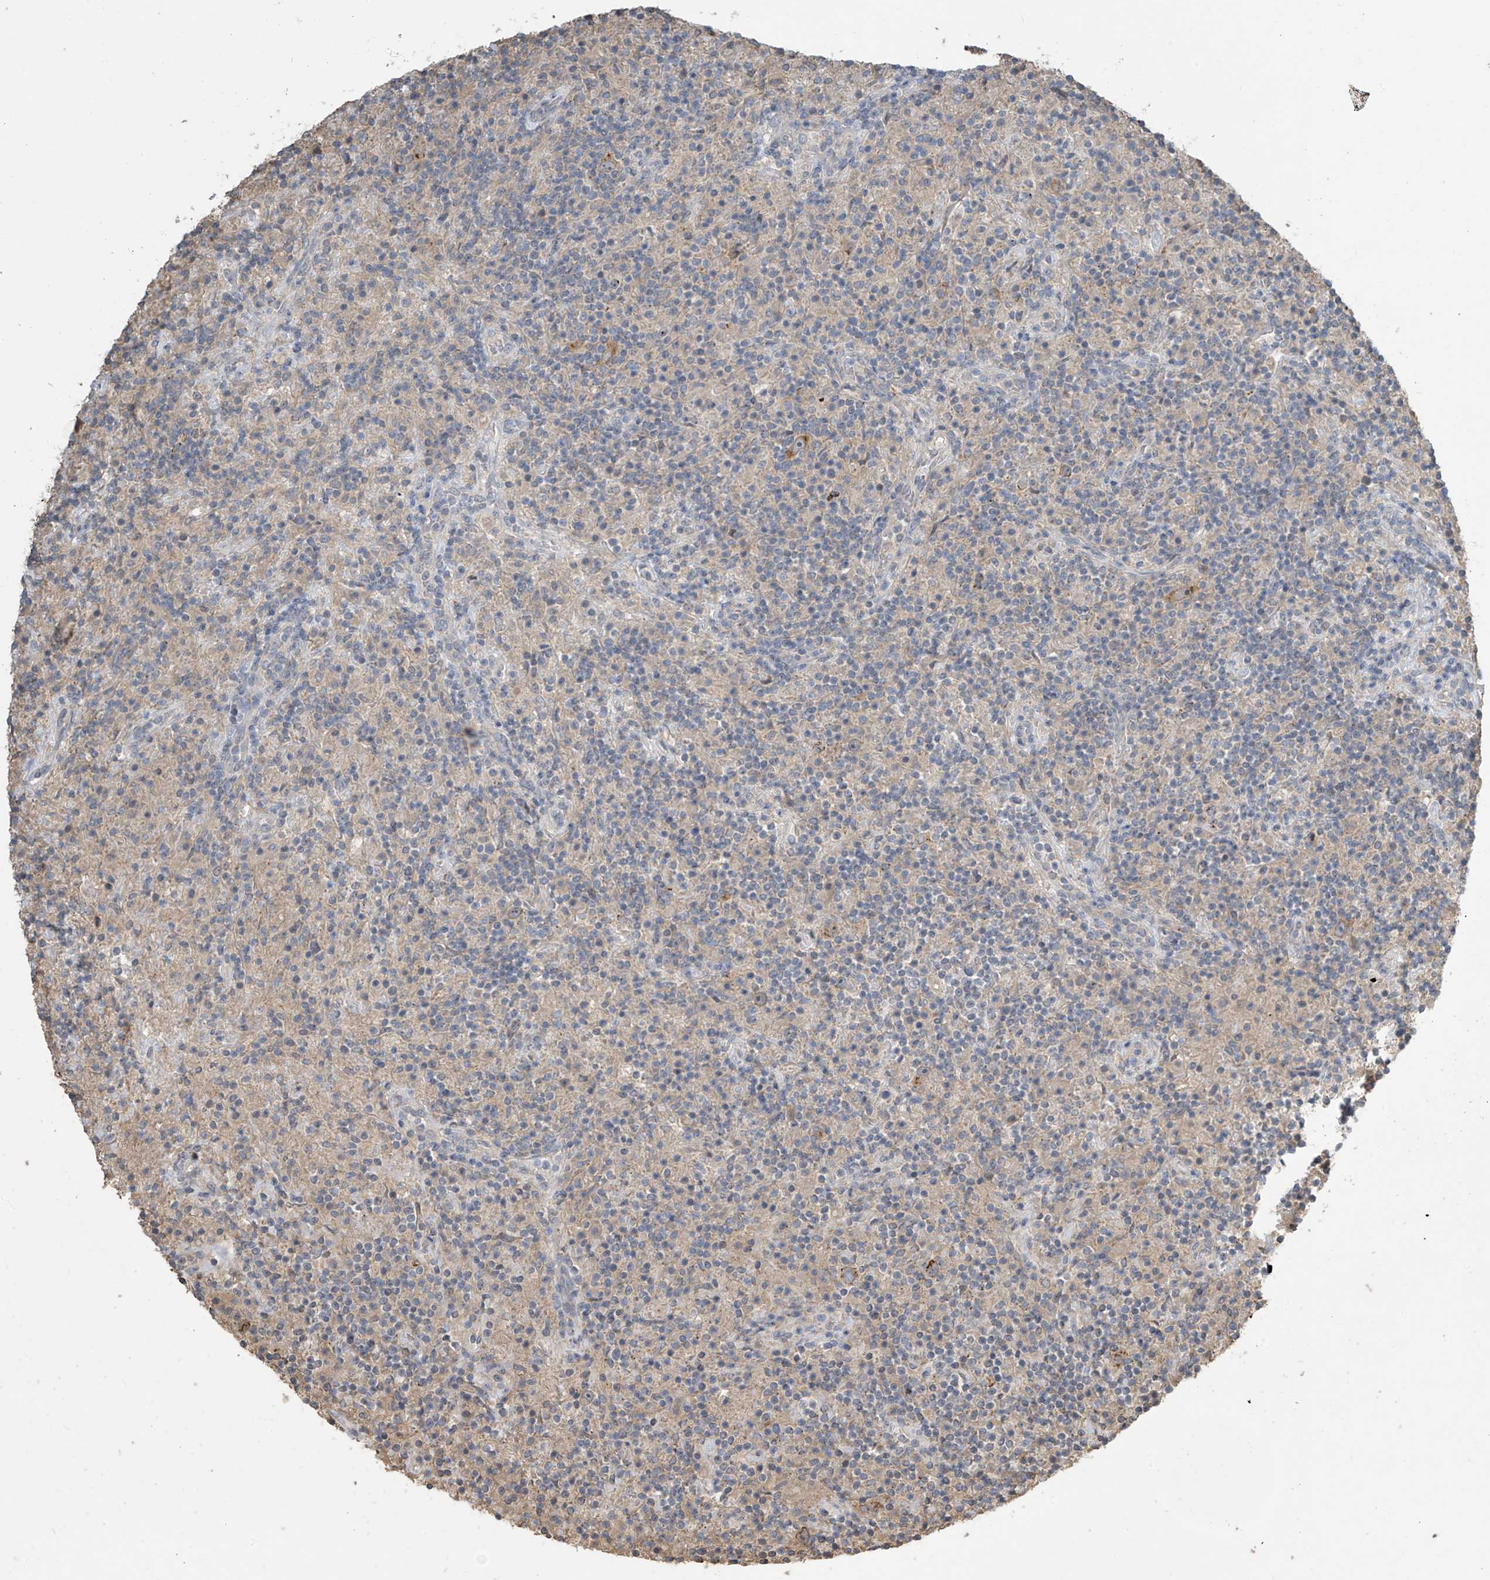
{"staining": {"intensity": "moderate", "quantity": "25%-75%", "location": "cytoplasmic/membranous"}, "tissue": "lymphoma", "cell_type": "Tumor cells", "image_type": "cancer", "snomed": [{"axis": "morphology", "description": "Hodgkin's disease, NOS"}, {"axis": "topography", "description": "Lymph node"}], "caption": "Immunohistochemistry of lymphoma shows medium levels of moderate cytoplasmic/membranous staining in approximately 25%-75% of tumor cells. (Stains: DAB in brown, nuclei in blue, Microscopy: brightfield microscopy at high magnification).", "gene": "SLFN14", "patient": {"sex": "male", "age": 70}}